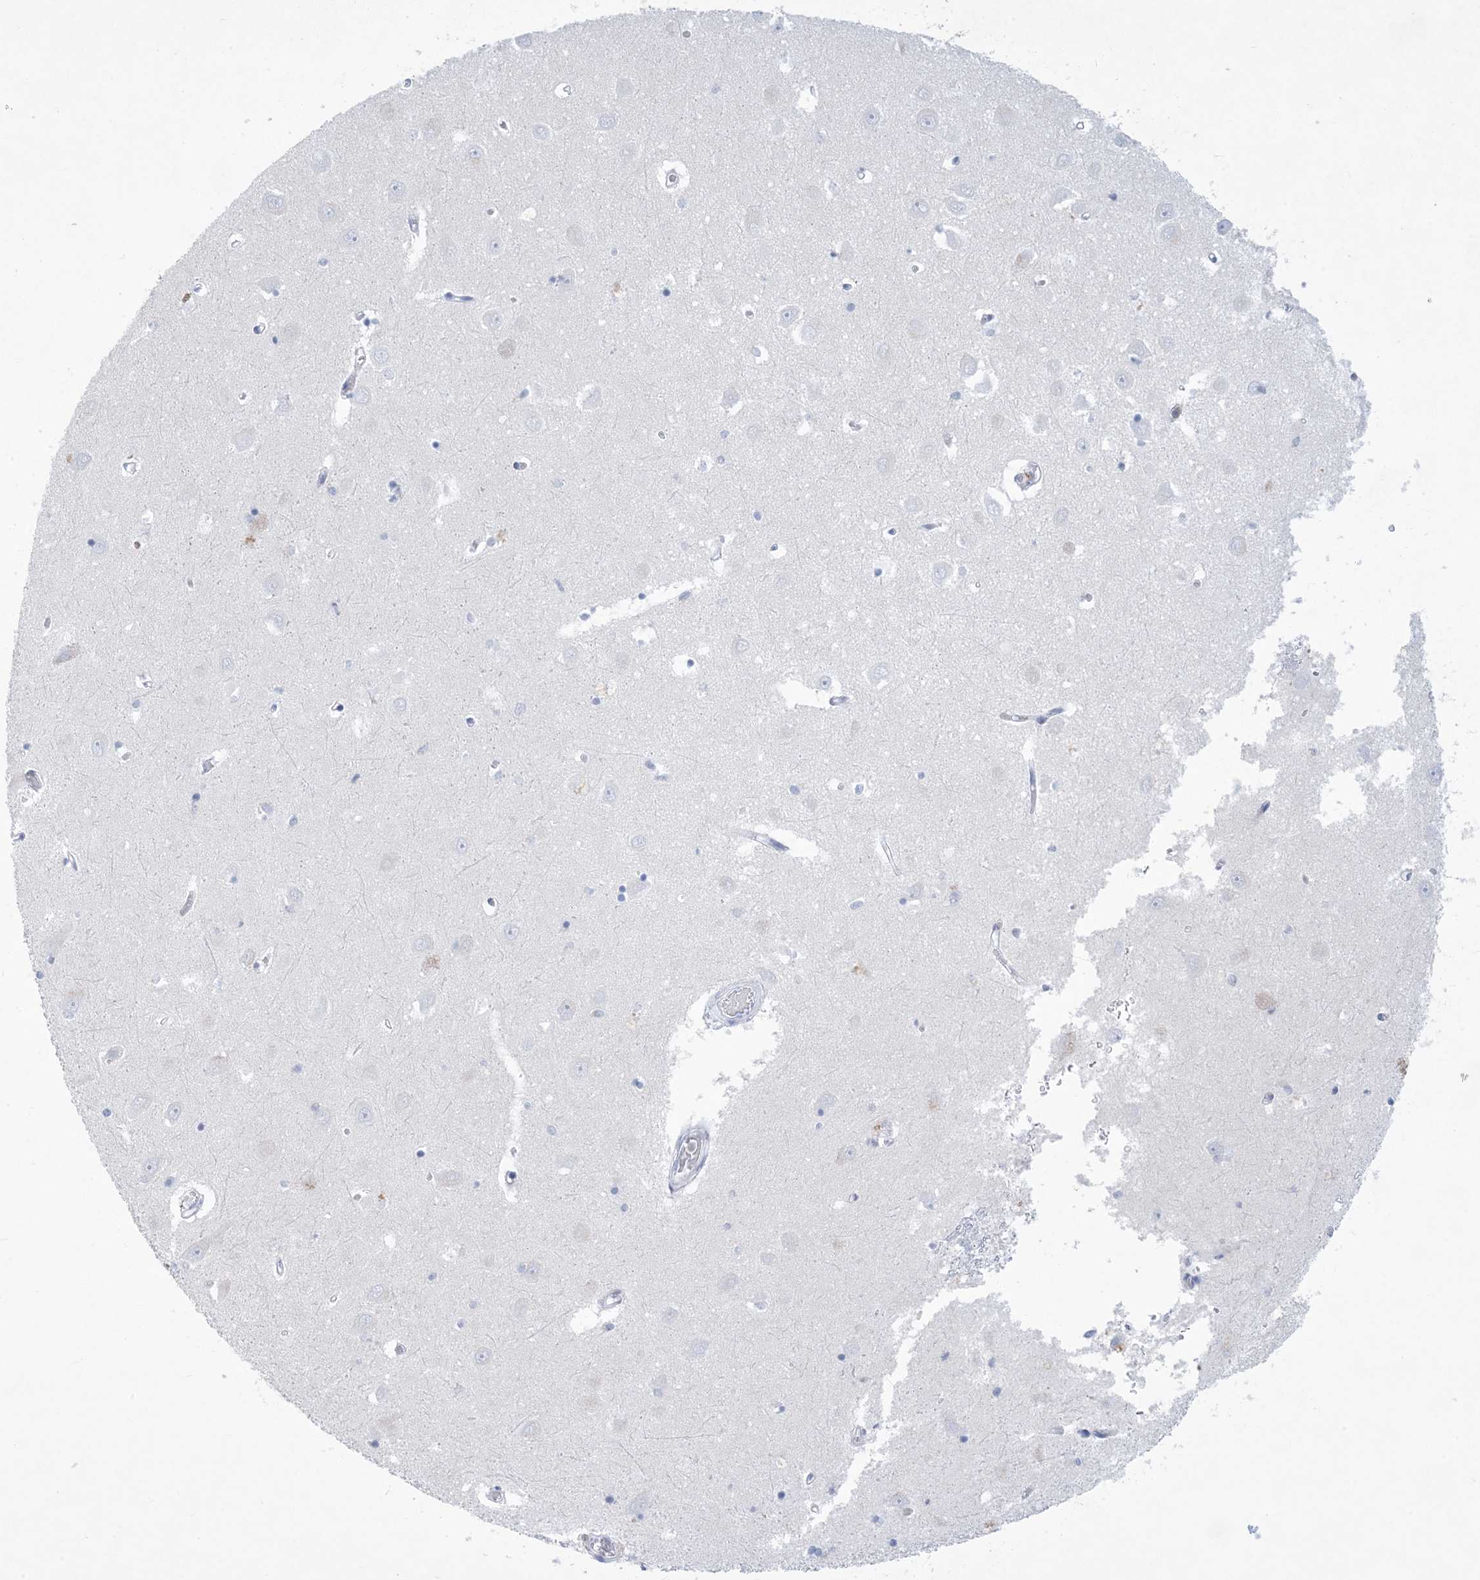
{"staining": {"intensity": "negative", "quantity": "none", "location": "none"}, "tissue": "hippocampus", "cell_type": "Glial cells", "image_type": "normal", "snomed": [{"axis": "morphology", "description": "Normal tissue, NOS"}, {"axis": "topography", "description": "Hippocampus"}], "caption": "A high-resolution photomicrograph shows IHC staining of unremarkable hippocampus, which demonstrates no significant staining in glial cells.", "gene": "PSD4", "patient": {"sex": "male", "age": 70}}